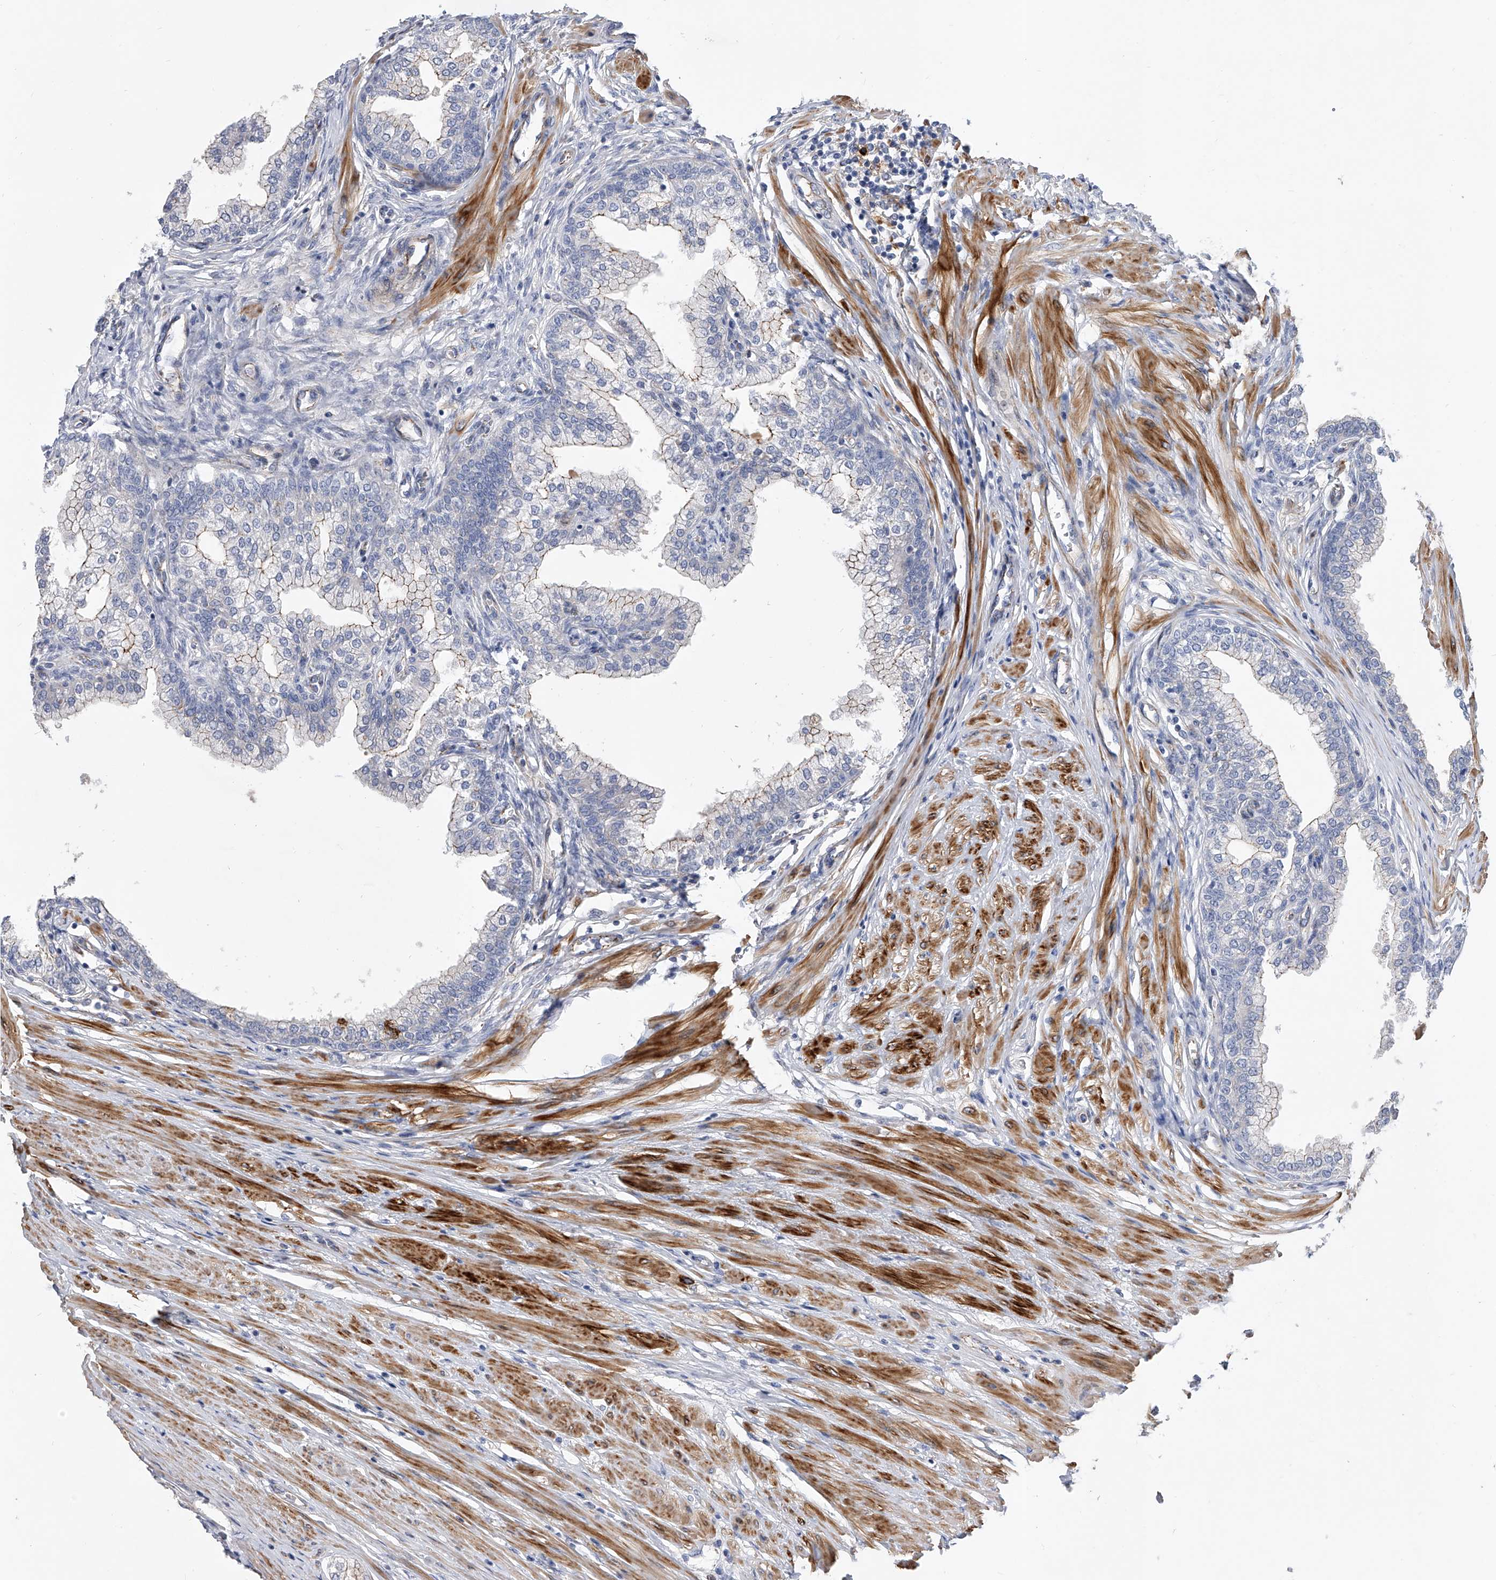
{"staining": {"intensity": "weak", "quantity": "<25%", "location": "cytoplasmic/membranous"}, "tissue": "prostate", "cell_type": "Glandular cells", "image_type": "normal", "snomed": [{"axis": "morphology", "description": "Normal tissue, NOS"}, {"axis": "morphology", "description": "Urothelial carcinoma, Low grade"}, {"axis": "topography", "description": "Urinary bladder"}, {"axis": "topography", "description": "Prostate"}], "caption": "Immunohistochemistry micrograph of normal prostate: prostate stained with DAB (3,3'-diaminobenzidine) shows no significant protein expression in glandular cells.", "gene": "ENSG00000250424", "patient": {"sex": "male", "age": 60}}